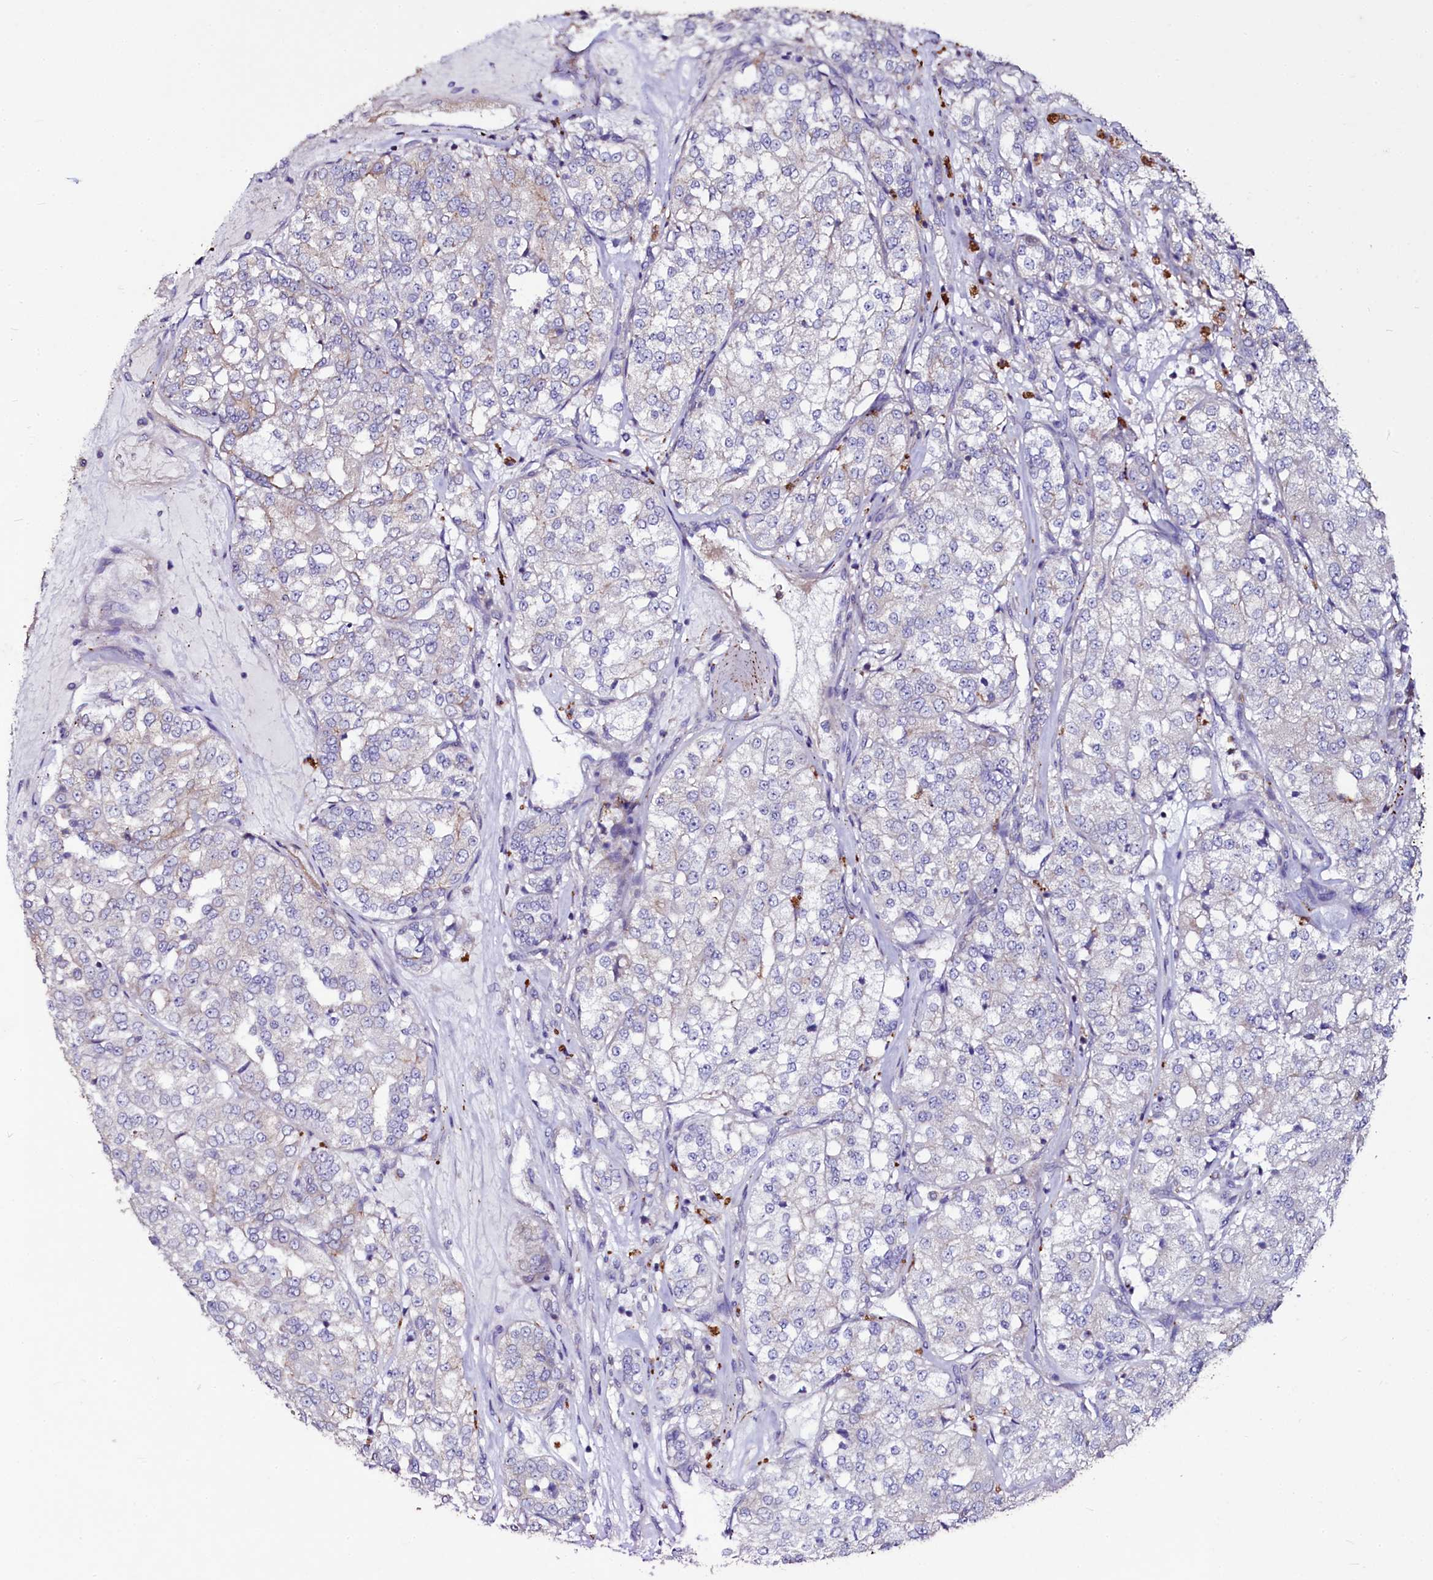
{"staining": {"intensity": "negative", "quantity": "none", "location": "none"}, "tissue": "renal cancer", "cell_type": "Tumor cells", "image_type": "cancer", "snomed": [{"axis": "morphology", "description": "Adenocarcinoma, NOS"}, {"axis": "topography", "description": "Kidney"}], "caption": "Renal cancer was stained to show a protein in brown. There is no significant expression in tumor cells.", "gene": "SELENOT", "patient": {"sex": "female", "age": 63}}